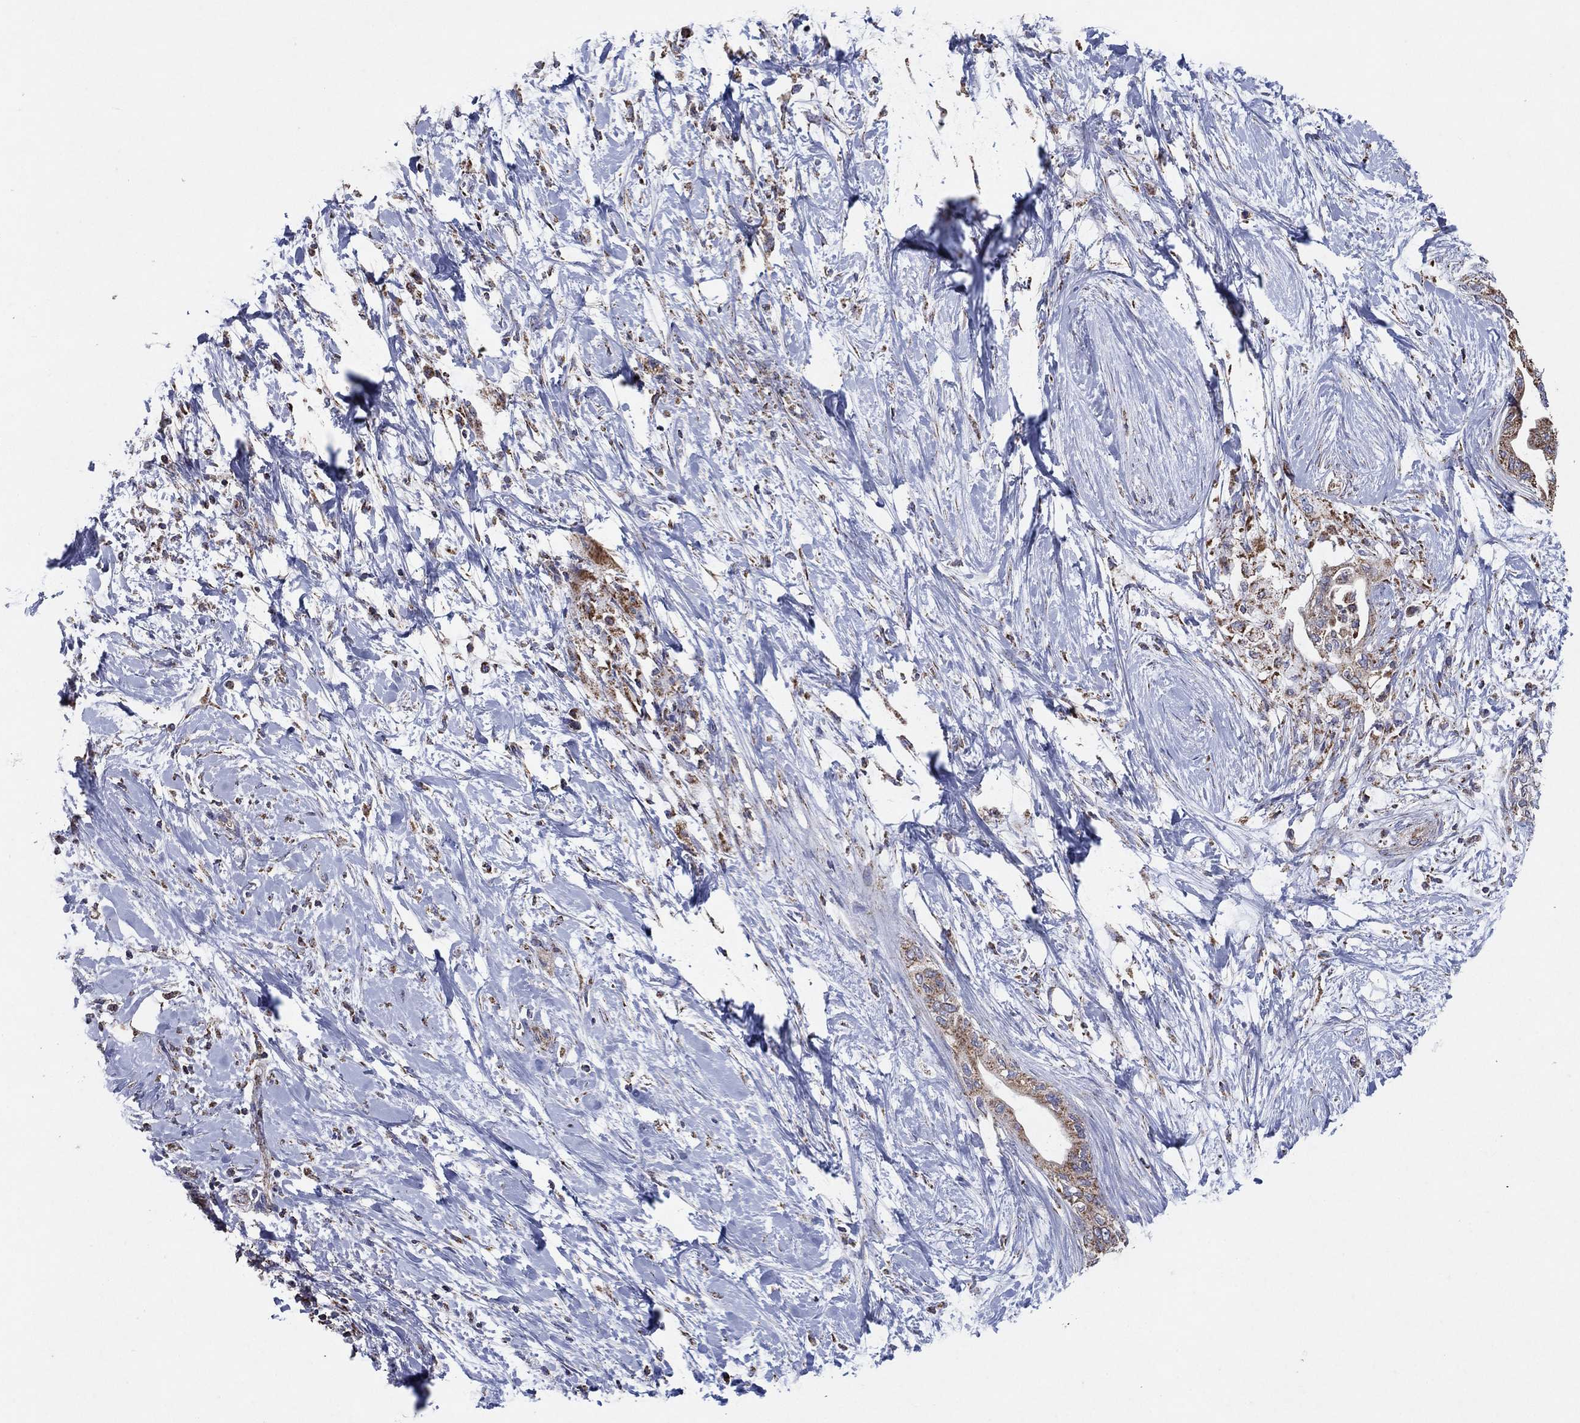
{"staining": {"intensity": "moderate", "quantity": ">75%", "location": "cytoplasmic/membranous"}, "tissue": "pancreatic cancer", "cell_type": "Tumor cells", "image_type": "cancer", "snomed": [{"axis": "morphology", "description": "Normal tissue, NOS"}, {"axis": "morphology", "description": "Adenocarcinoma, NOS"}, {"axis": "topography", "description": "Pancreas"}, {"axis": "topography", "description": "Duodenum"}], "caption": "Pancreatic cancer (adenocarcinoma) was stained to show a protein in brown. There is medium levels of moderate cytoplasmic/membranous staining in approximately >75% of tumor cells. Nuclei are stained in blue.", "gene": "C9orf85", "patient": {"sex": "female", "age": 60}}